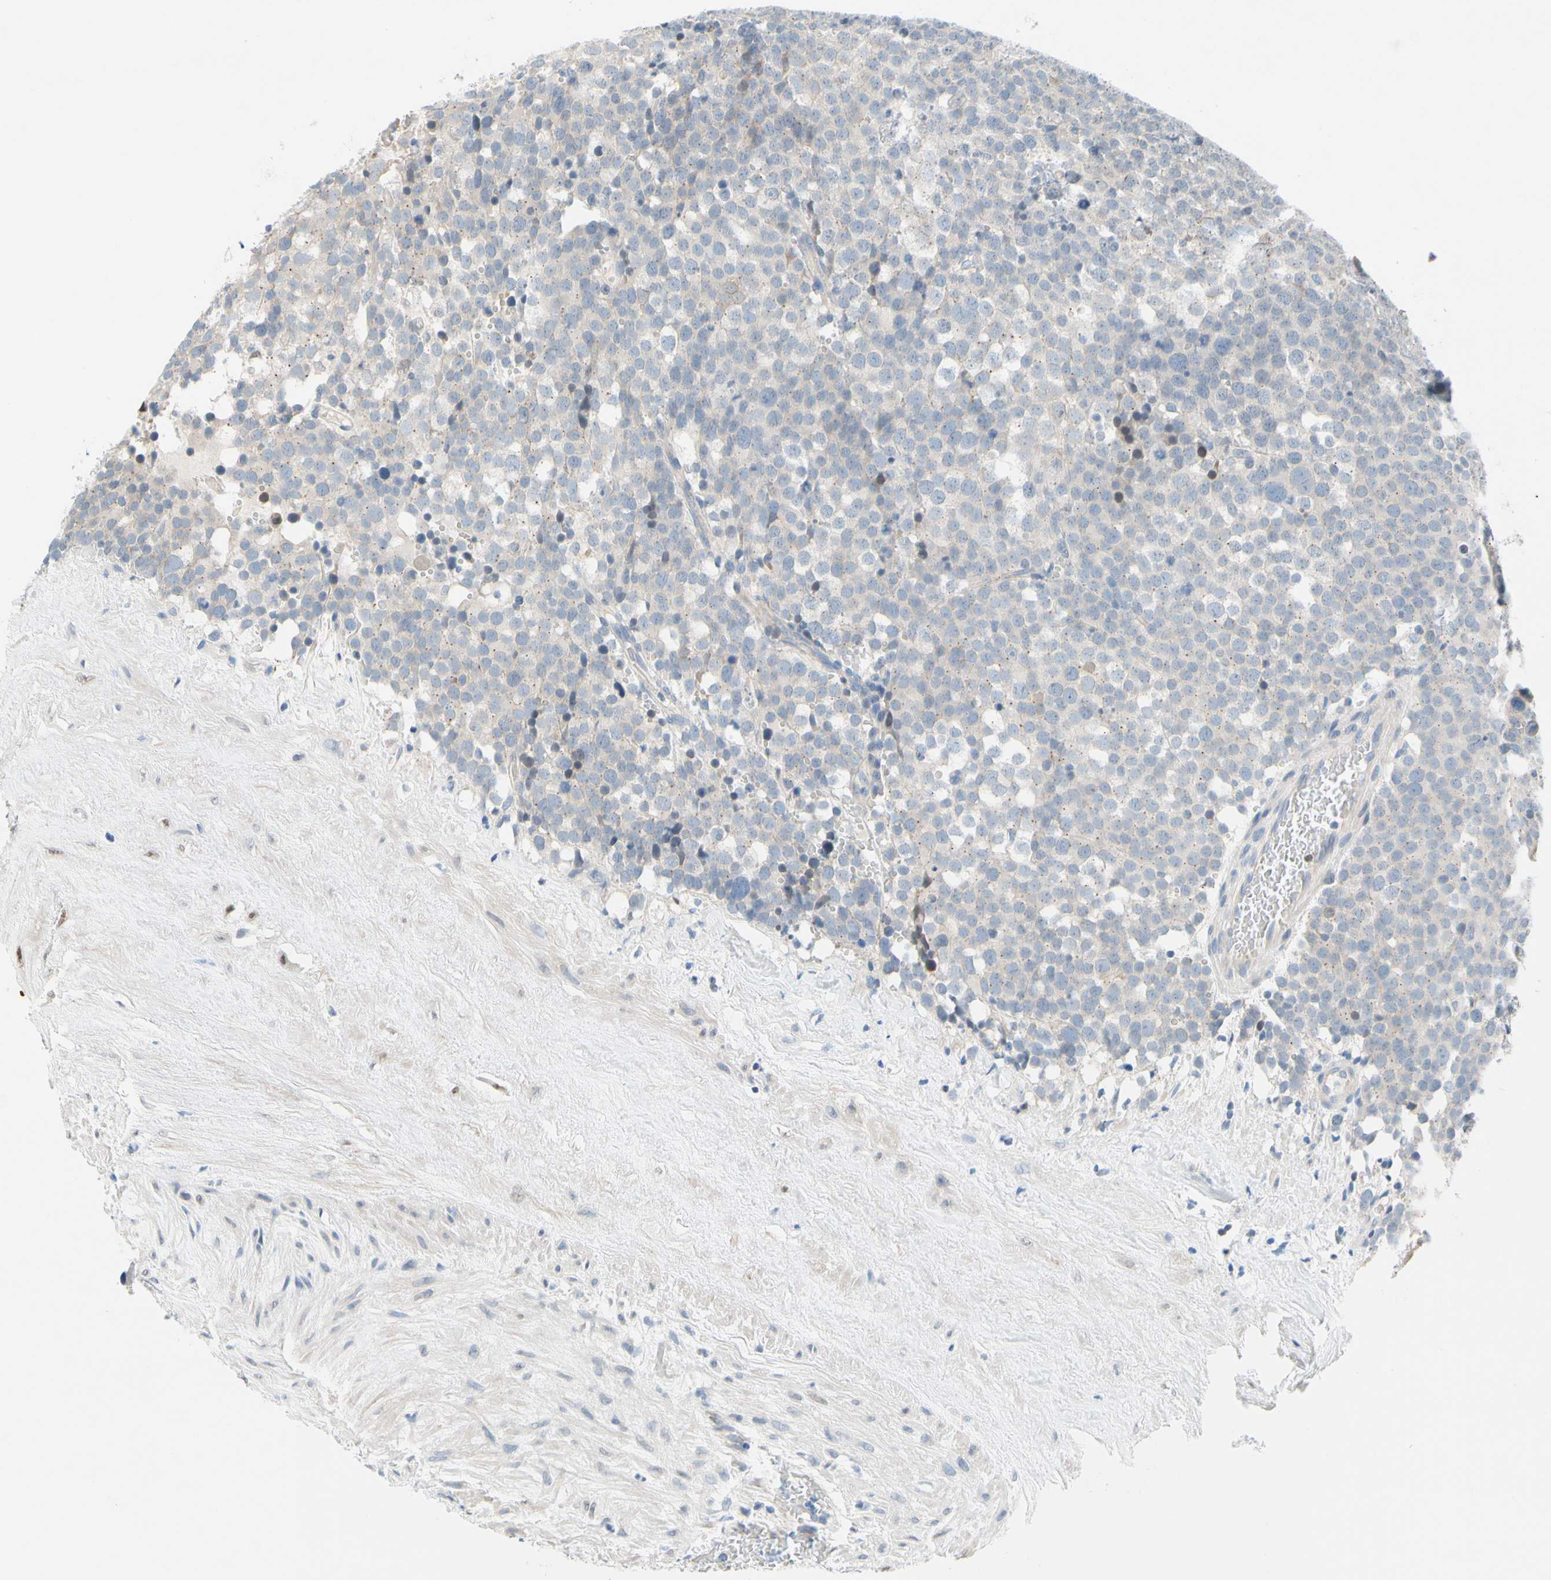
{"staining": {"intensity": "negative", "quantity": "none", "location": "none"}, "tissue": "testis cancer", "cell_type": "Tumor cells", "image_type": "cancer", "snomed": [{"axis": "morphology", "description": "Seminoma, NOS"}, {"axis": "topography", "description": "Testis"}], "caption": "Seminoma (testis) stained for a protein using immunohistochemistry displays no staining tumor cells.", "gene": "ZNF132", "patient": {"sex": "male", "age": 71}}